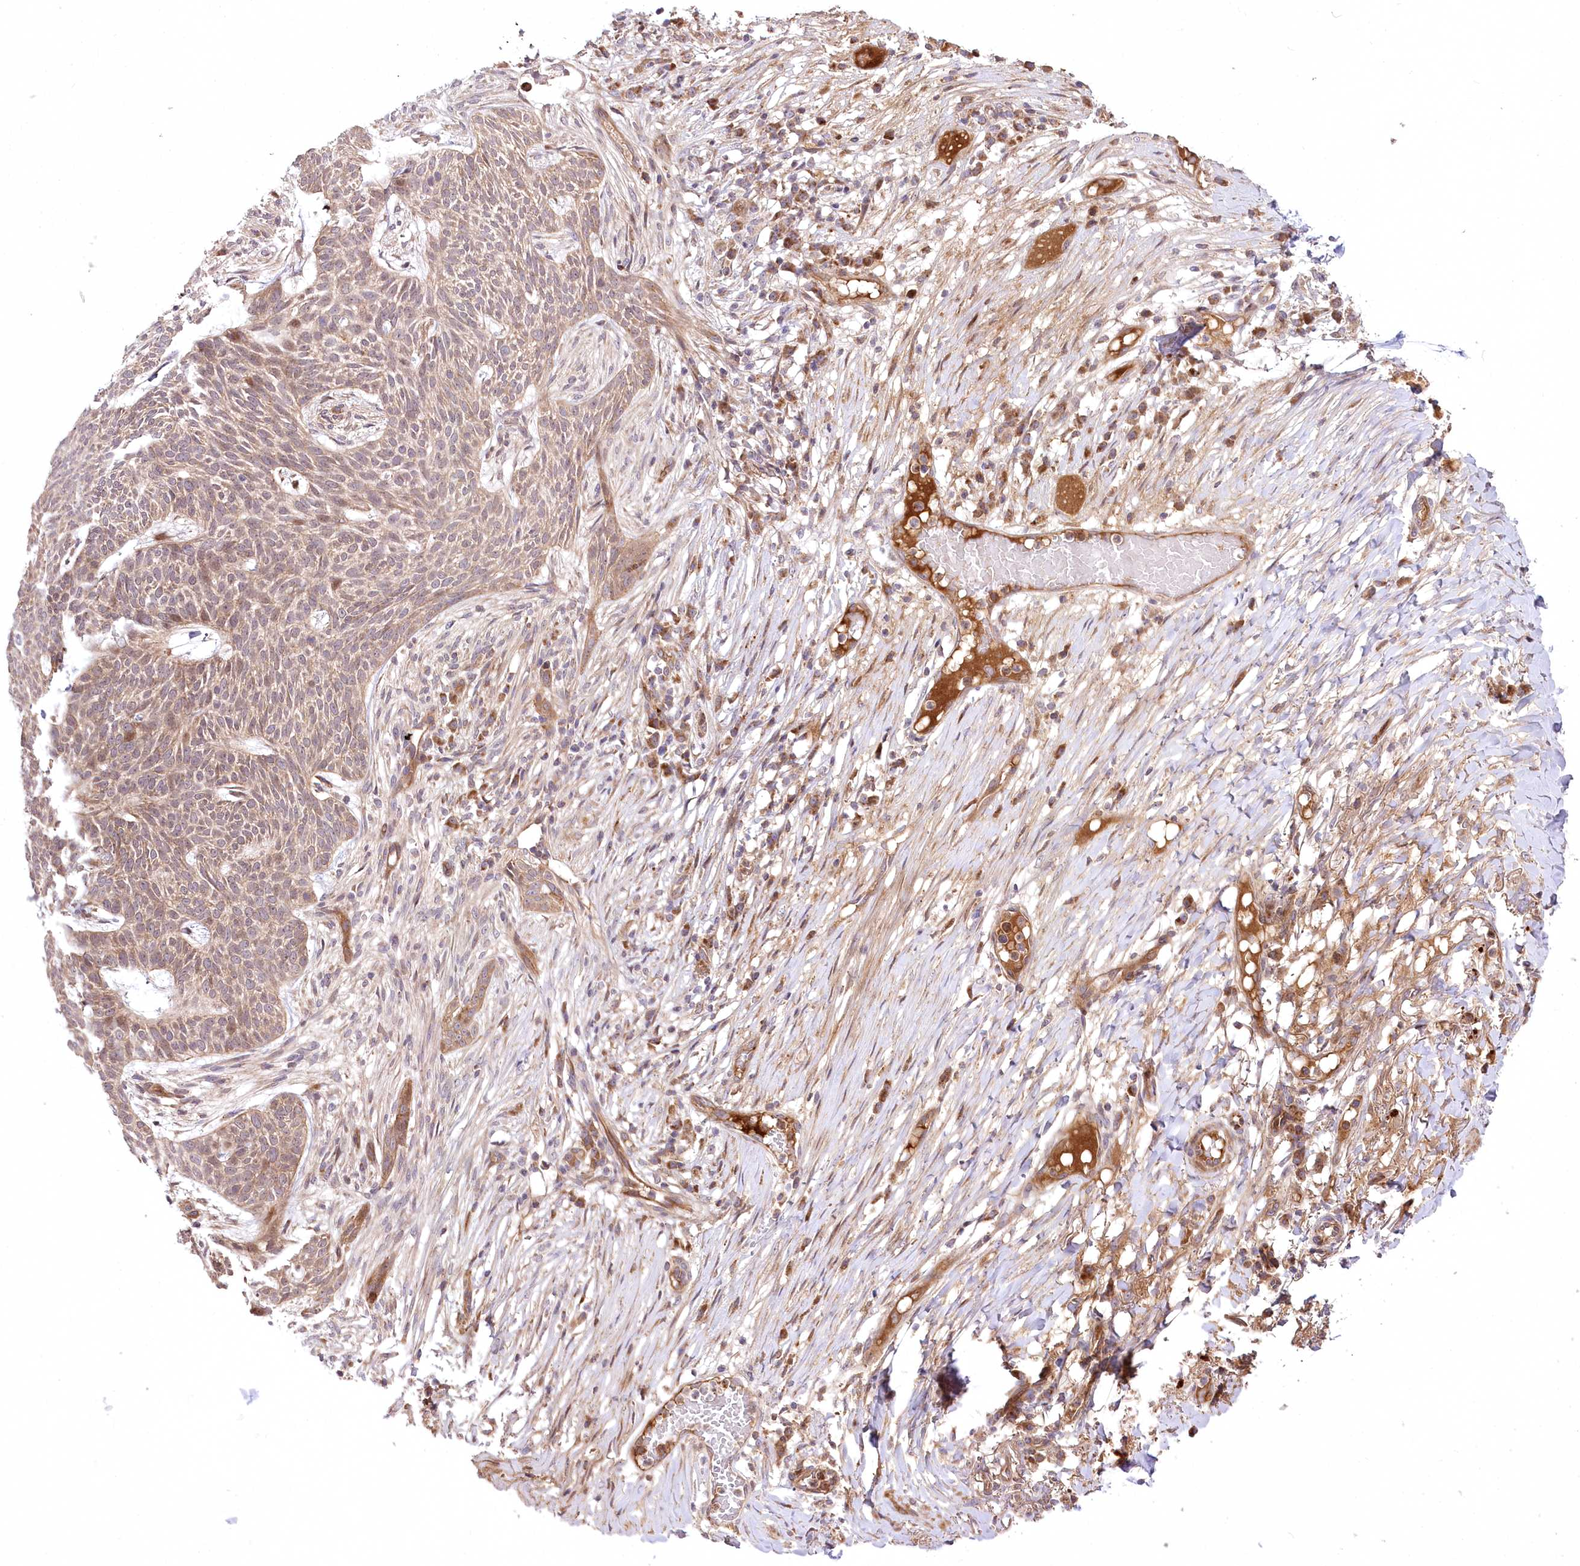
{"staining": {"intensity": "moderate", "quantity": ">75%", "location": "cytoplasmic/membranous"}, "tissue": "skin cancer", "cell_type": "Tumor cells", "image_type": "cancer", "snomed": [{"axis": "morphology", "description": "Normal tissue, NOS"}, {"axis": "morphology", "description": "Basal cell carcinoma"}, {"axis": "topography", "description": "Skin"}], "caption": "High-power microscopy captured an immunohistochemistry histopathology image of skin cancer (basal cell carcinoma), revealing moderate cytoplasmic/membranous positivity in about >75% of tumor cells.", "gene": "PSTK", "patient": {"sex": "male", "age": 64}}